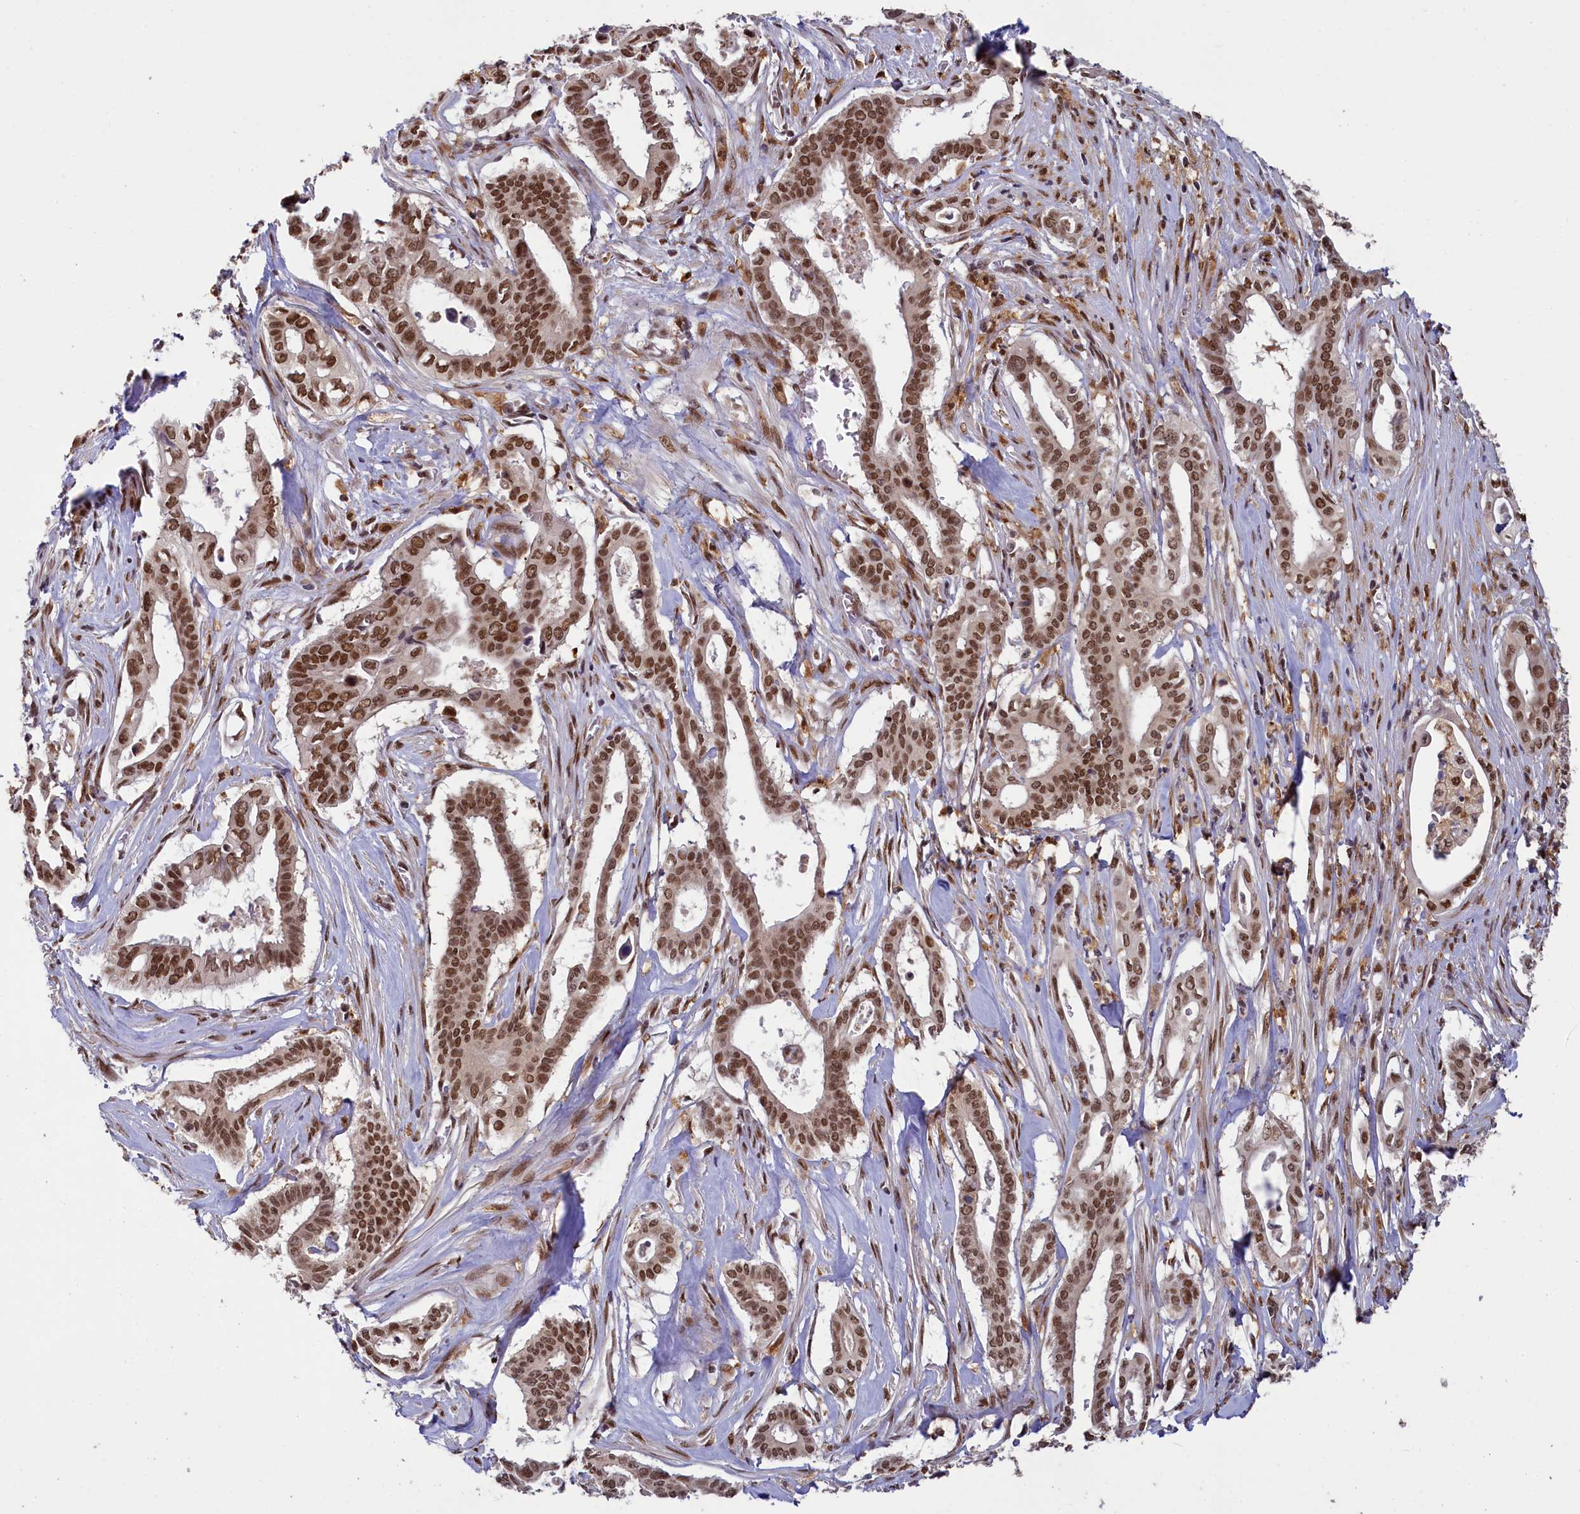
{"staining": {"intensity": "moderate", "quantity": ">75%", "location": "nuclear"}, "tissue": "pancreatic cancer", "cell_type": "Tumor cells", "image_type": "cancer", "snomed": [{"axis": "morphology", "description": "Adenocarcinoma, NOS"}, {"axis": "topography", "description": "Pancreas"}], "caption": "This histopathology image reveals IHC staining of human pancreatic cancer (adenocarcinoma), with medium moderate nuclear expression in about >75% of tumor cells.", "gene": "PPHLN1", "patient": {"sex": "female", "age": 77}}